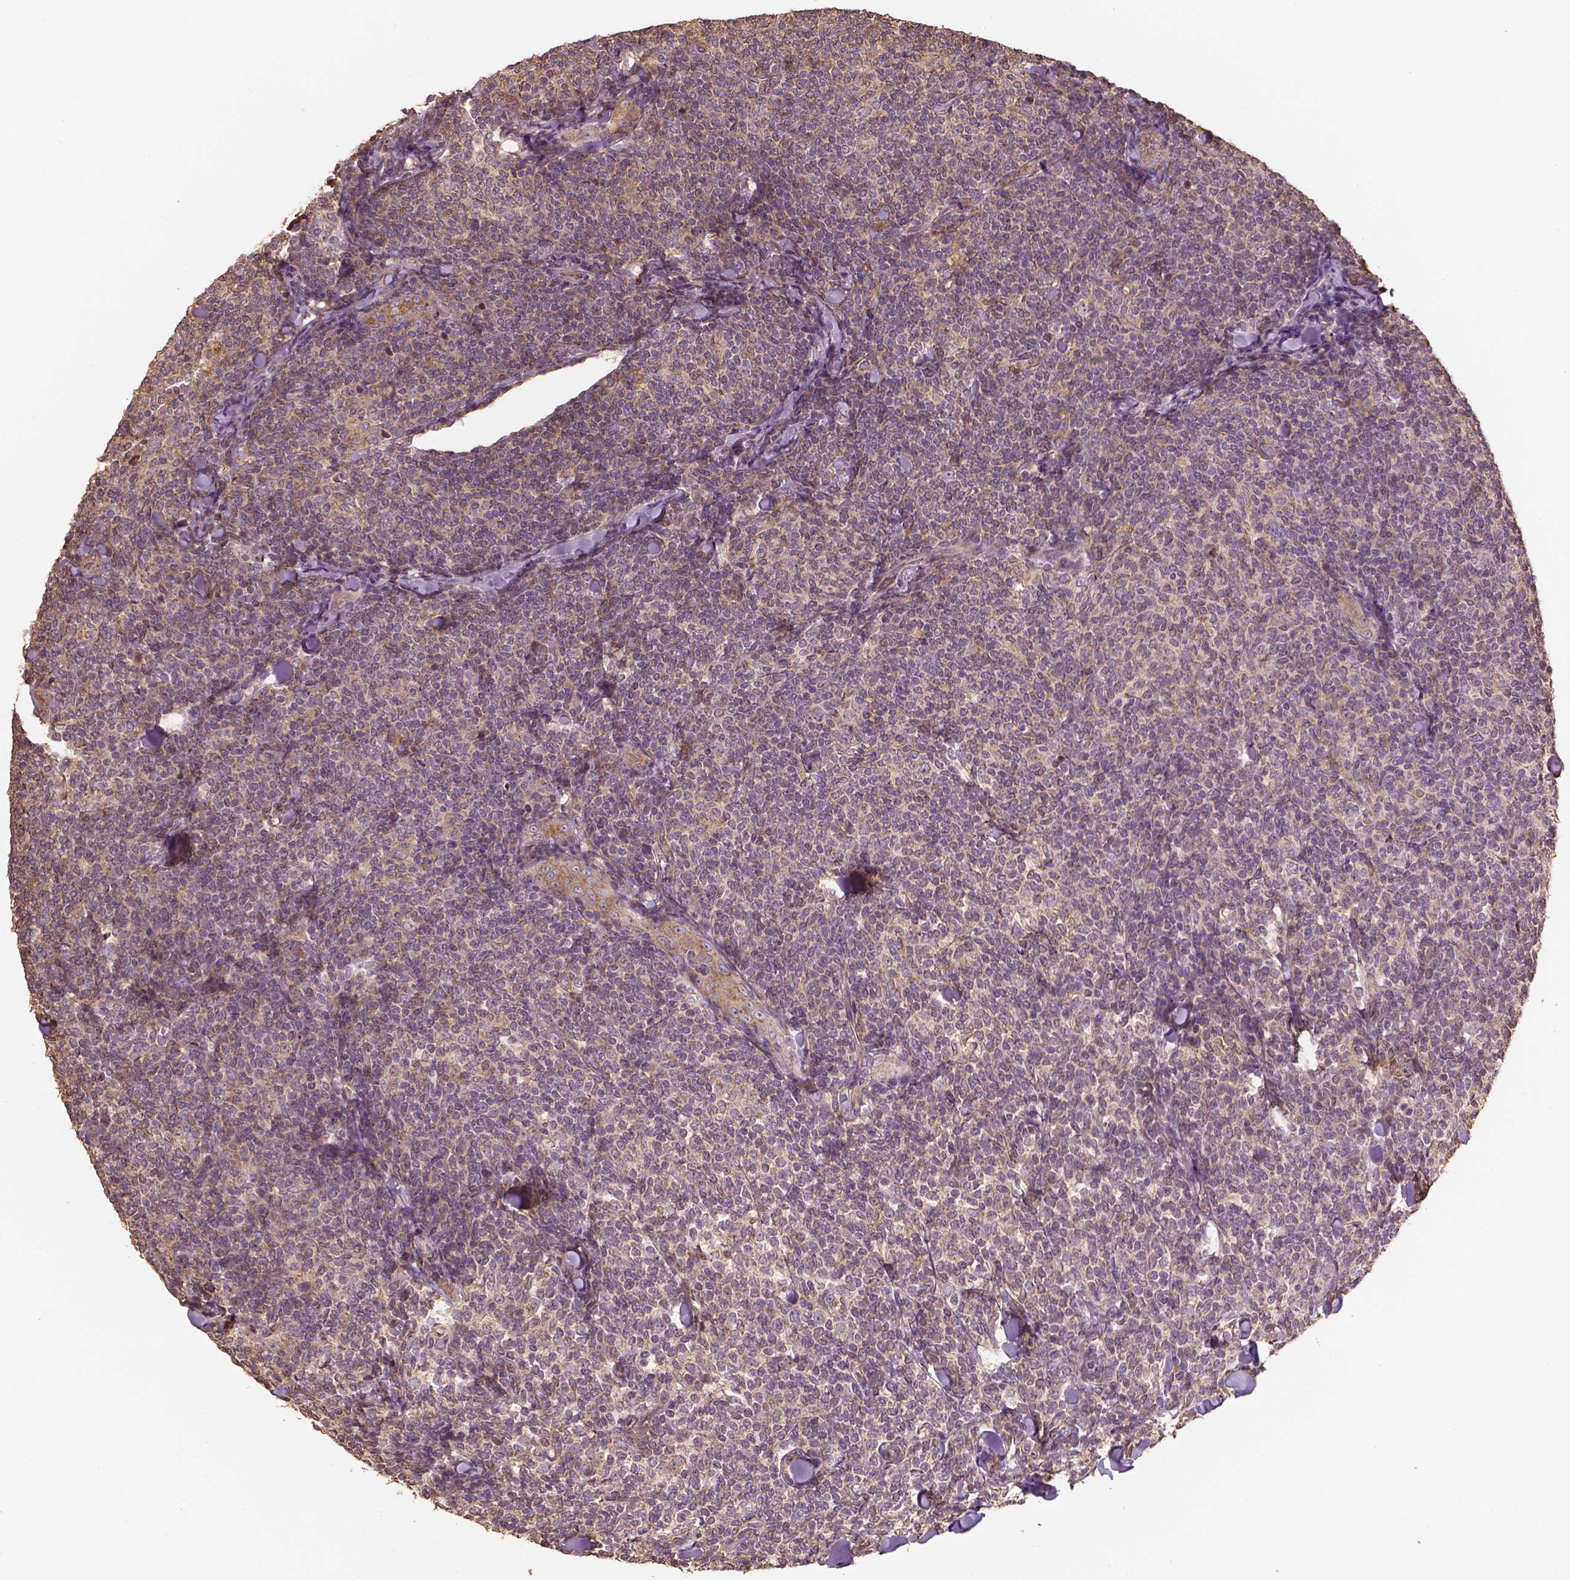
{"staining": {"intensity": "weak", "quantity": ">75%", "location": "cytoplasmic/membranous"}, "tissue": "lymphoma", "cell_type": "Tumor cells", "image_type": "cancer", "snomed": [{"axis": "morphology", "description": "Malignant lymphoma, non-Hodgkin's type, Low grade"}, {"axis": "topography", "description": "Lymph node"}], "caption": "A high-resolution photomicrograph shows immunohistochemistry (IHC) staining of lymphoma, which reveals weak cytoplasmic/membranous expression in about >75% of tumor cells.", "gene": "AP1B1", "patient": {"sex": "female", "age": 56}}